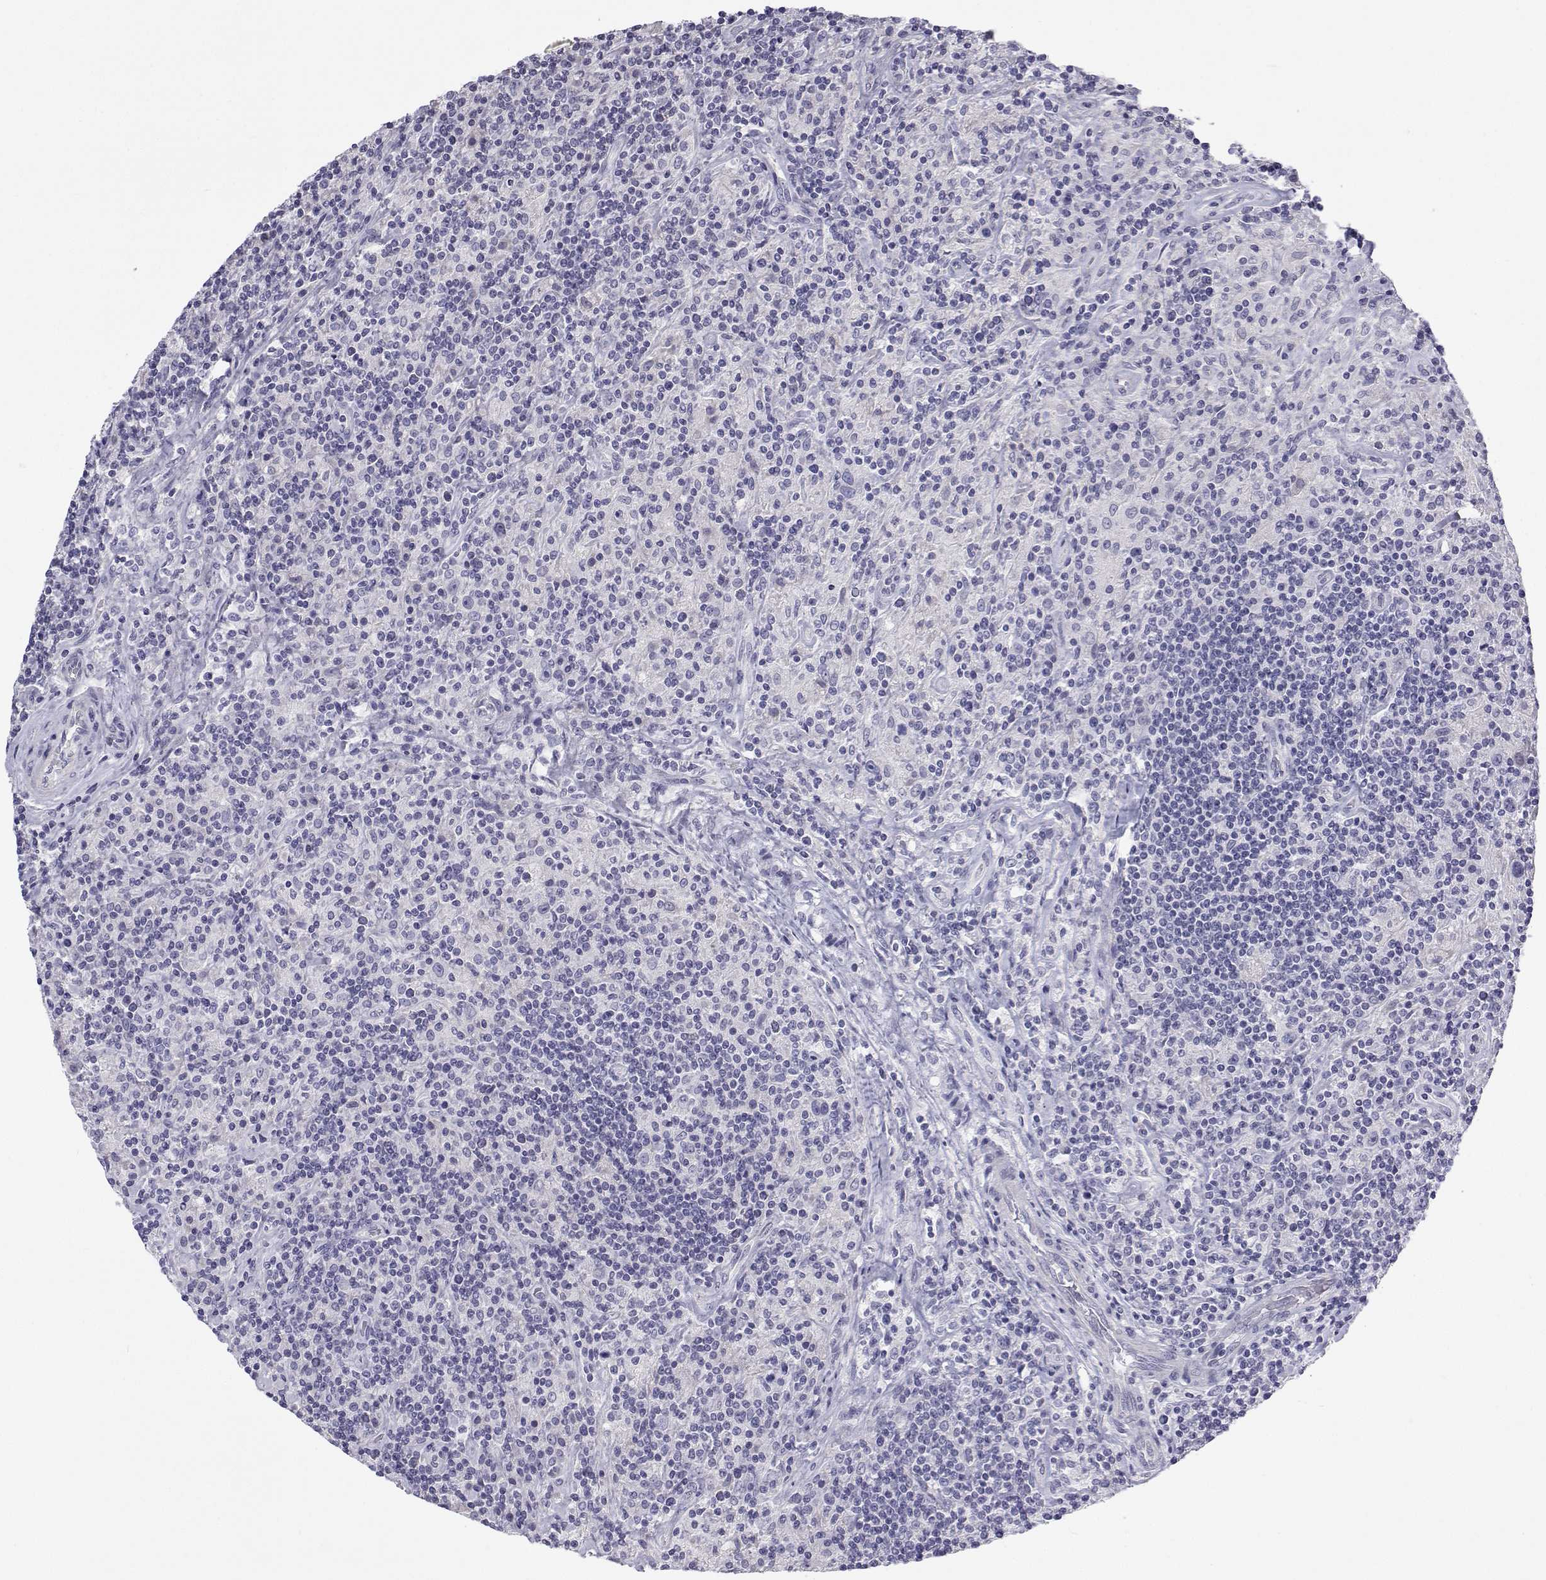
{"staining": {"intensity": "negative", "quantity": "none", "location": "none"}, "tissue": "lymphoma", "cell_type": "Tumor cells", "image_type": "cancer", "snomed": [{"axis": "morphology", "description": "Hodgkin's disease, NOS"}, {"axis": "topography", "description": "Lymph node"}], "caption": "Immunohistochemistry (IHC) photomicrograph of neoplastic tissue: Hodgkin's disease stained with DAB (3,3'-diaminobenzidine) displays no significant protein staining in tumor cells. Brightfield microscopy of IHC stained with DAB (brown) and hematoxylin (blue), captured at high magnification.", "gene": "ANKRD65", "patient": {"sex": "male", "age": 70}}